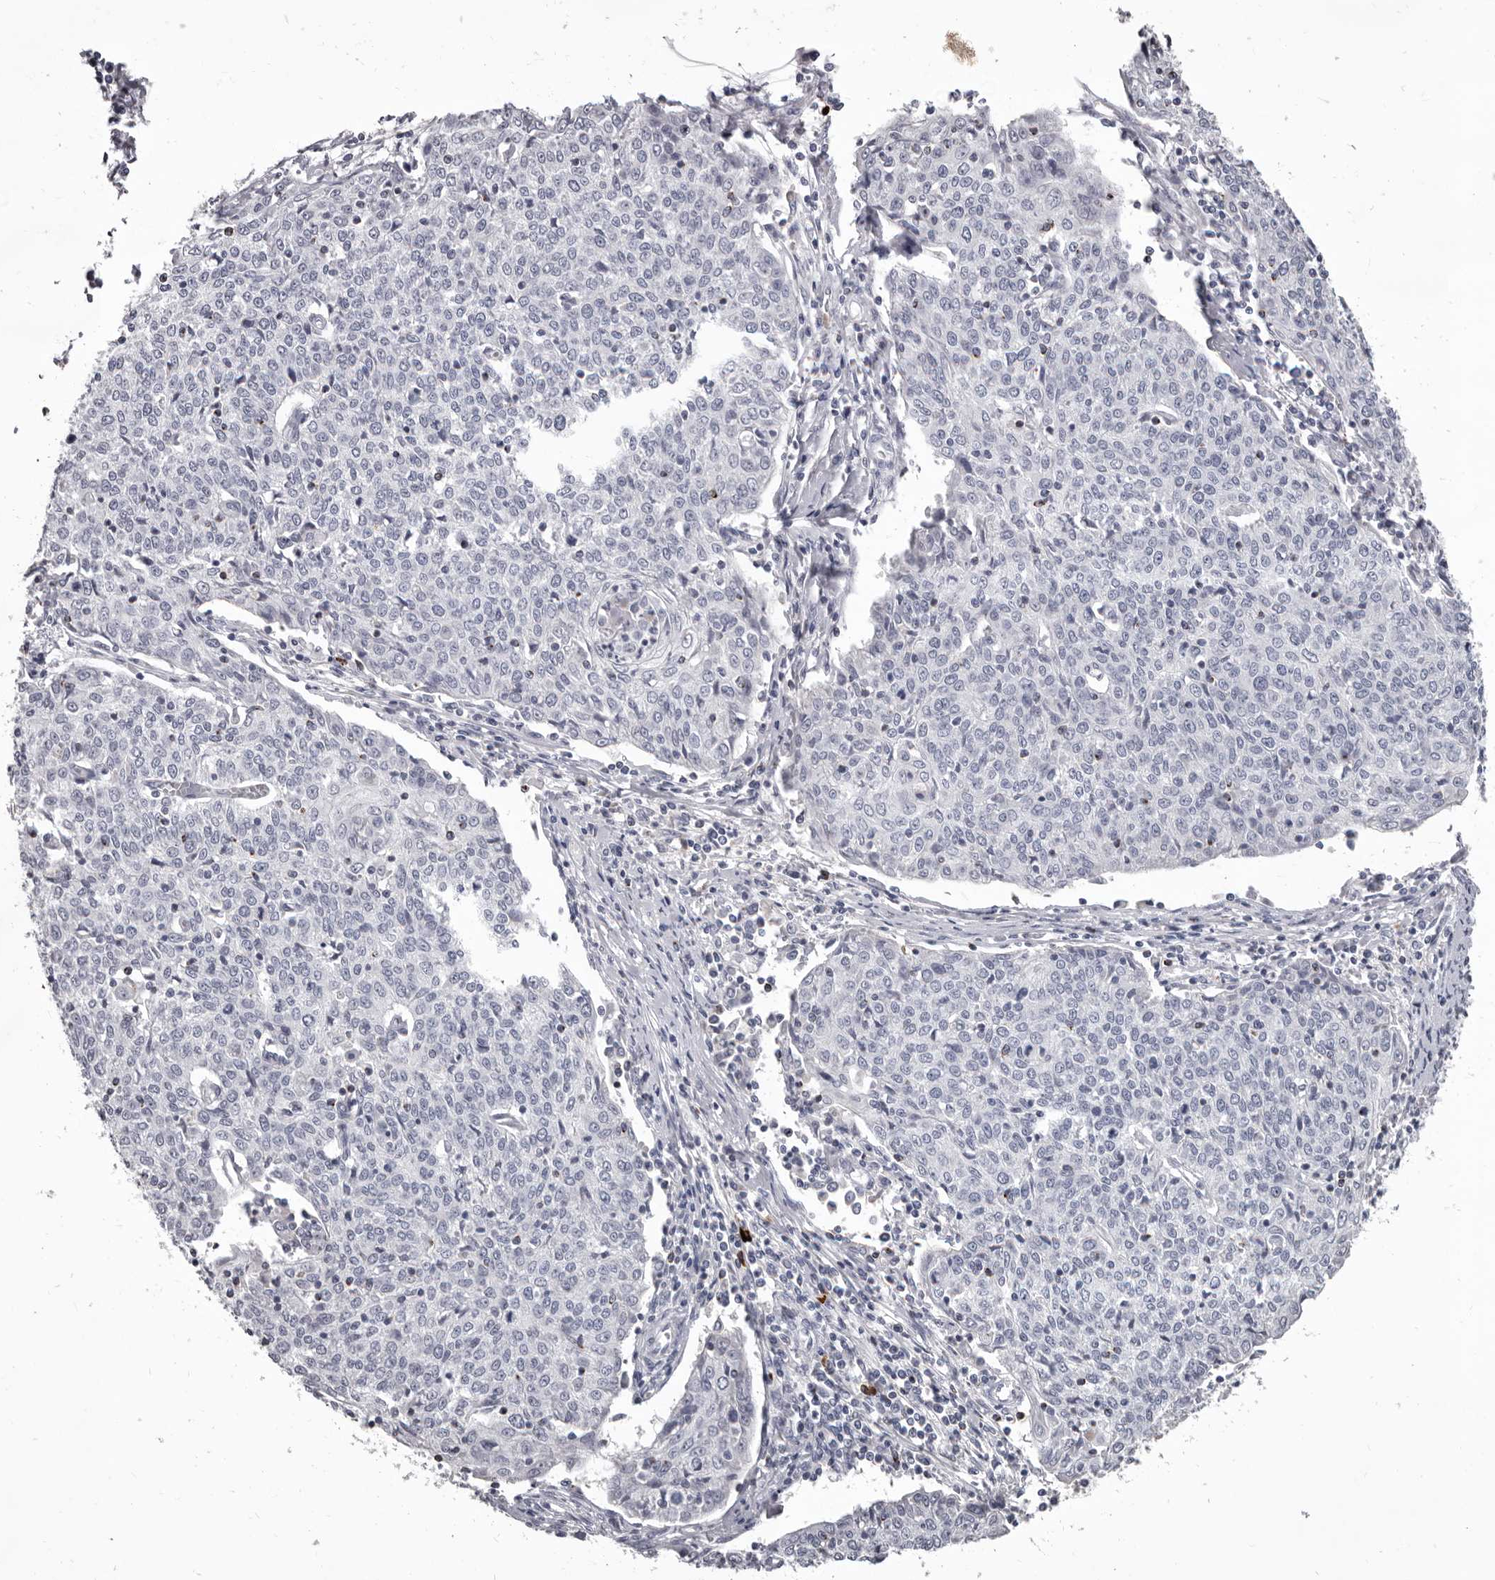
{"staining": {"intensity": "negative", "quantity": "none", "location": "none"}, "tissue": "cervical cancer", "cell_type": "Tumor cells", "image_type": "cancer", "snomed": [{"axis": "morphology", "description": "Squamous cell carcinoma, NOS"}, {"axis": "topography", "description": "Cervix"}], "caption": "Cervical cancer was stained to show a protein in brown. There is no significant staining in tumor cells.", "gene": "GZMH", "patient": {"sex": "female", "age": 48}}